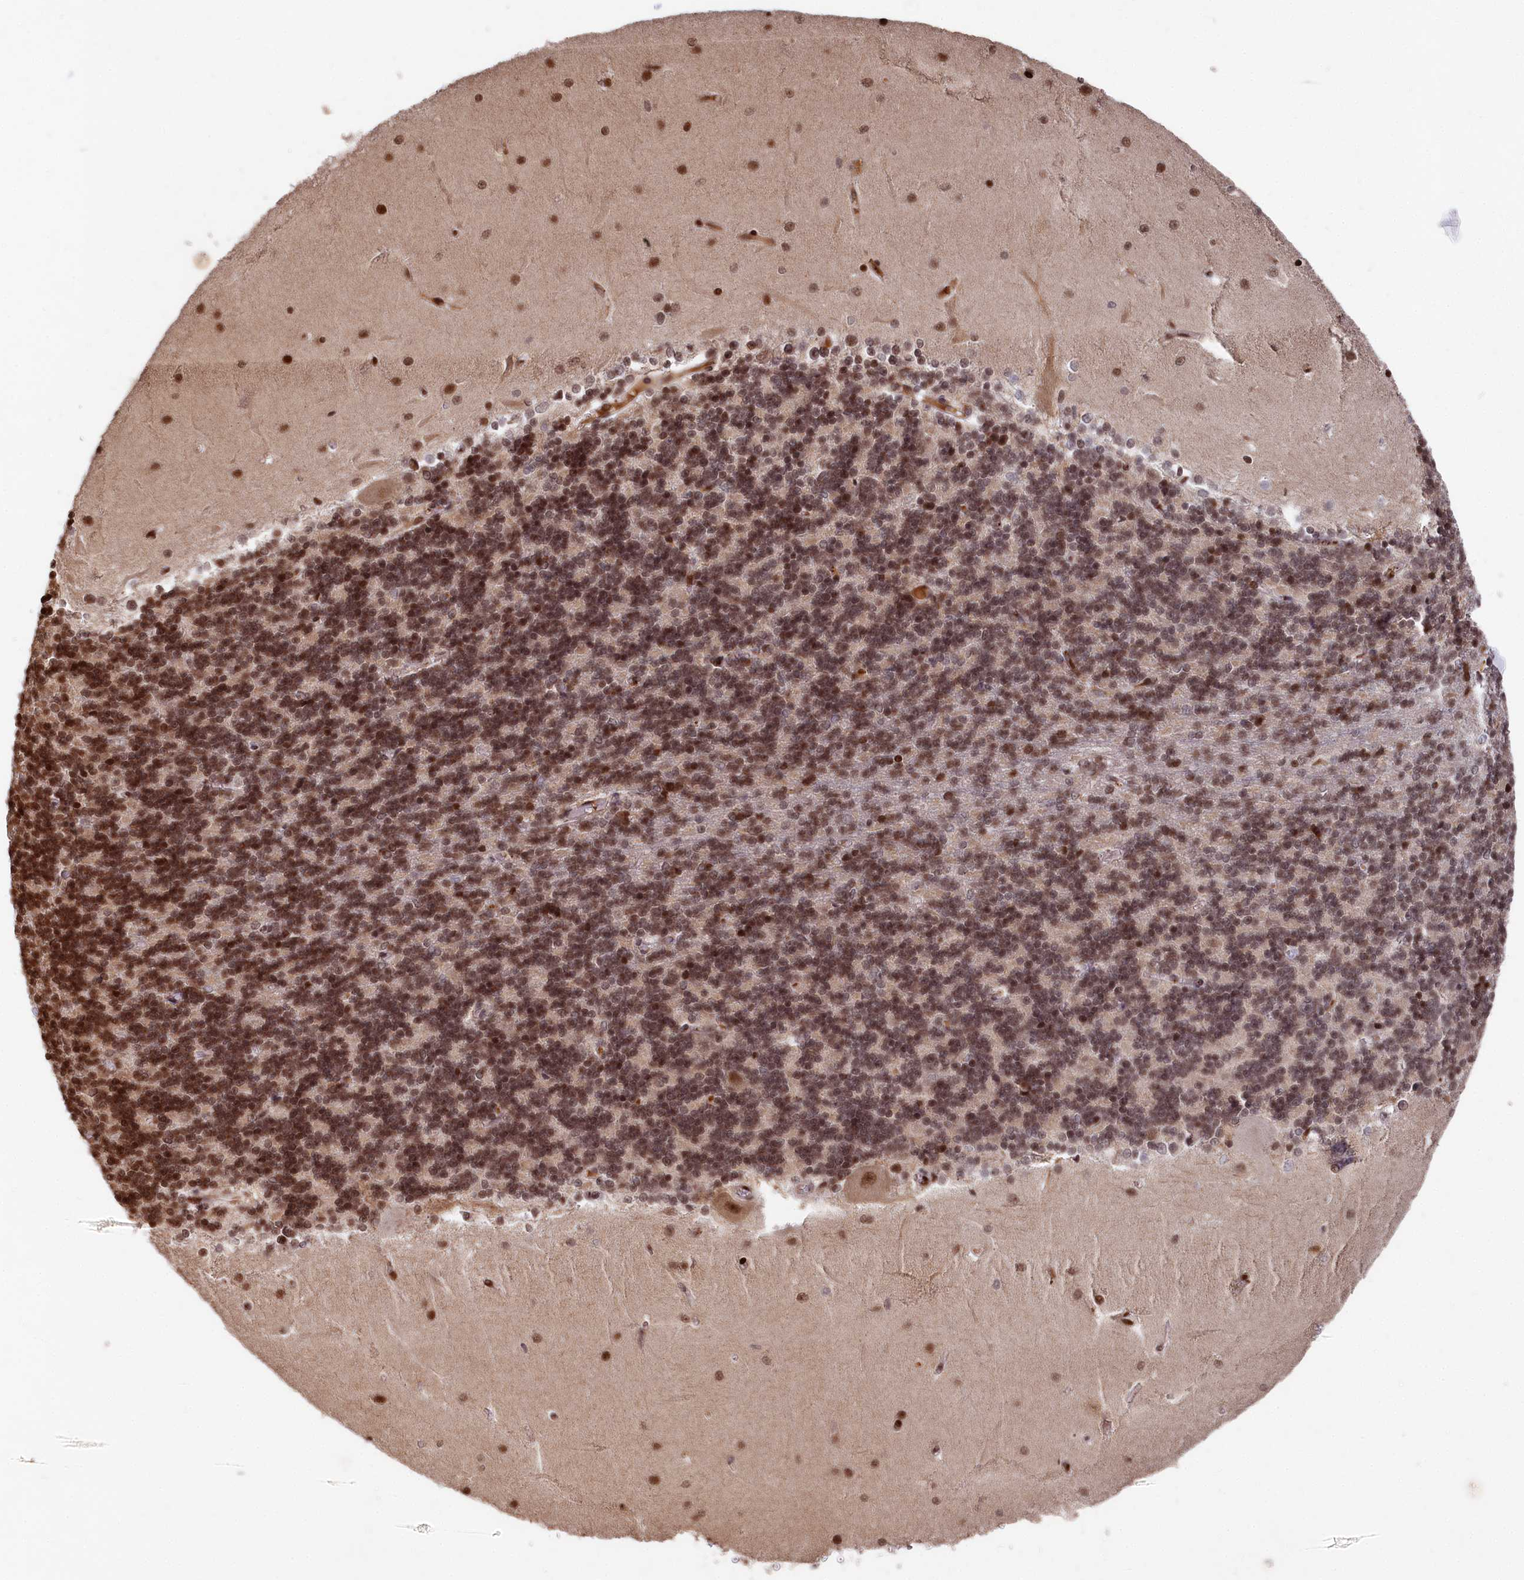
{"staining": {"intensity": "moderate", "quantity": ">75%", "location": "nuclear"}, "tissue": "cerebellum", "cell_type": "Cells in granular layer", "image_type": "normal", "snomed": [{"axis": "morphology", "description": "Normal tissue, NOS"}, {"axis": "topography", "description": "Cerebellum"}], "caption": "Immunohistochemistry of benign human cerebellum reveals medium levels of moderate nuclear positivity in approximately >75% of cells in granular layer. The protein of interest is shown in brown color, while the nuclei are stained blue.", "gene": "MCF2L2", "patient": {"sex": "male", "age": 37}}